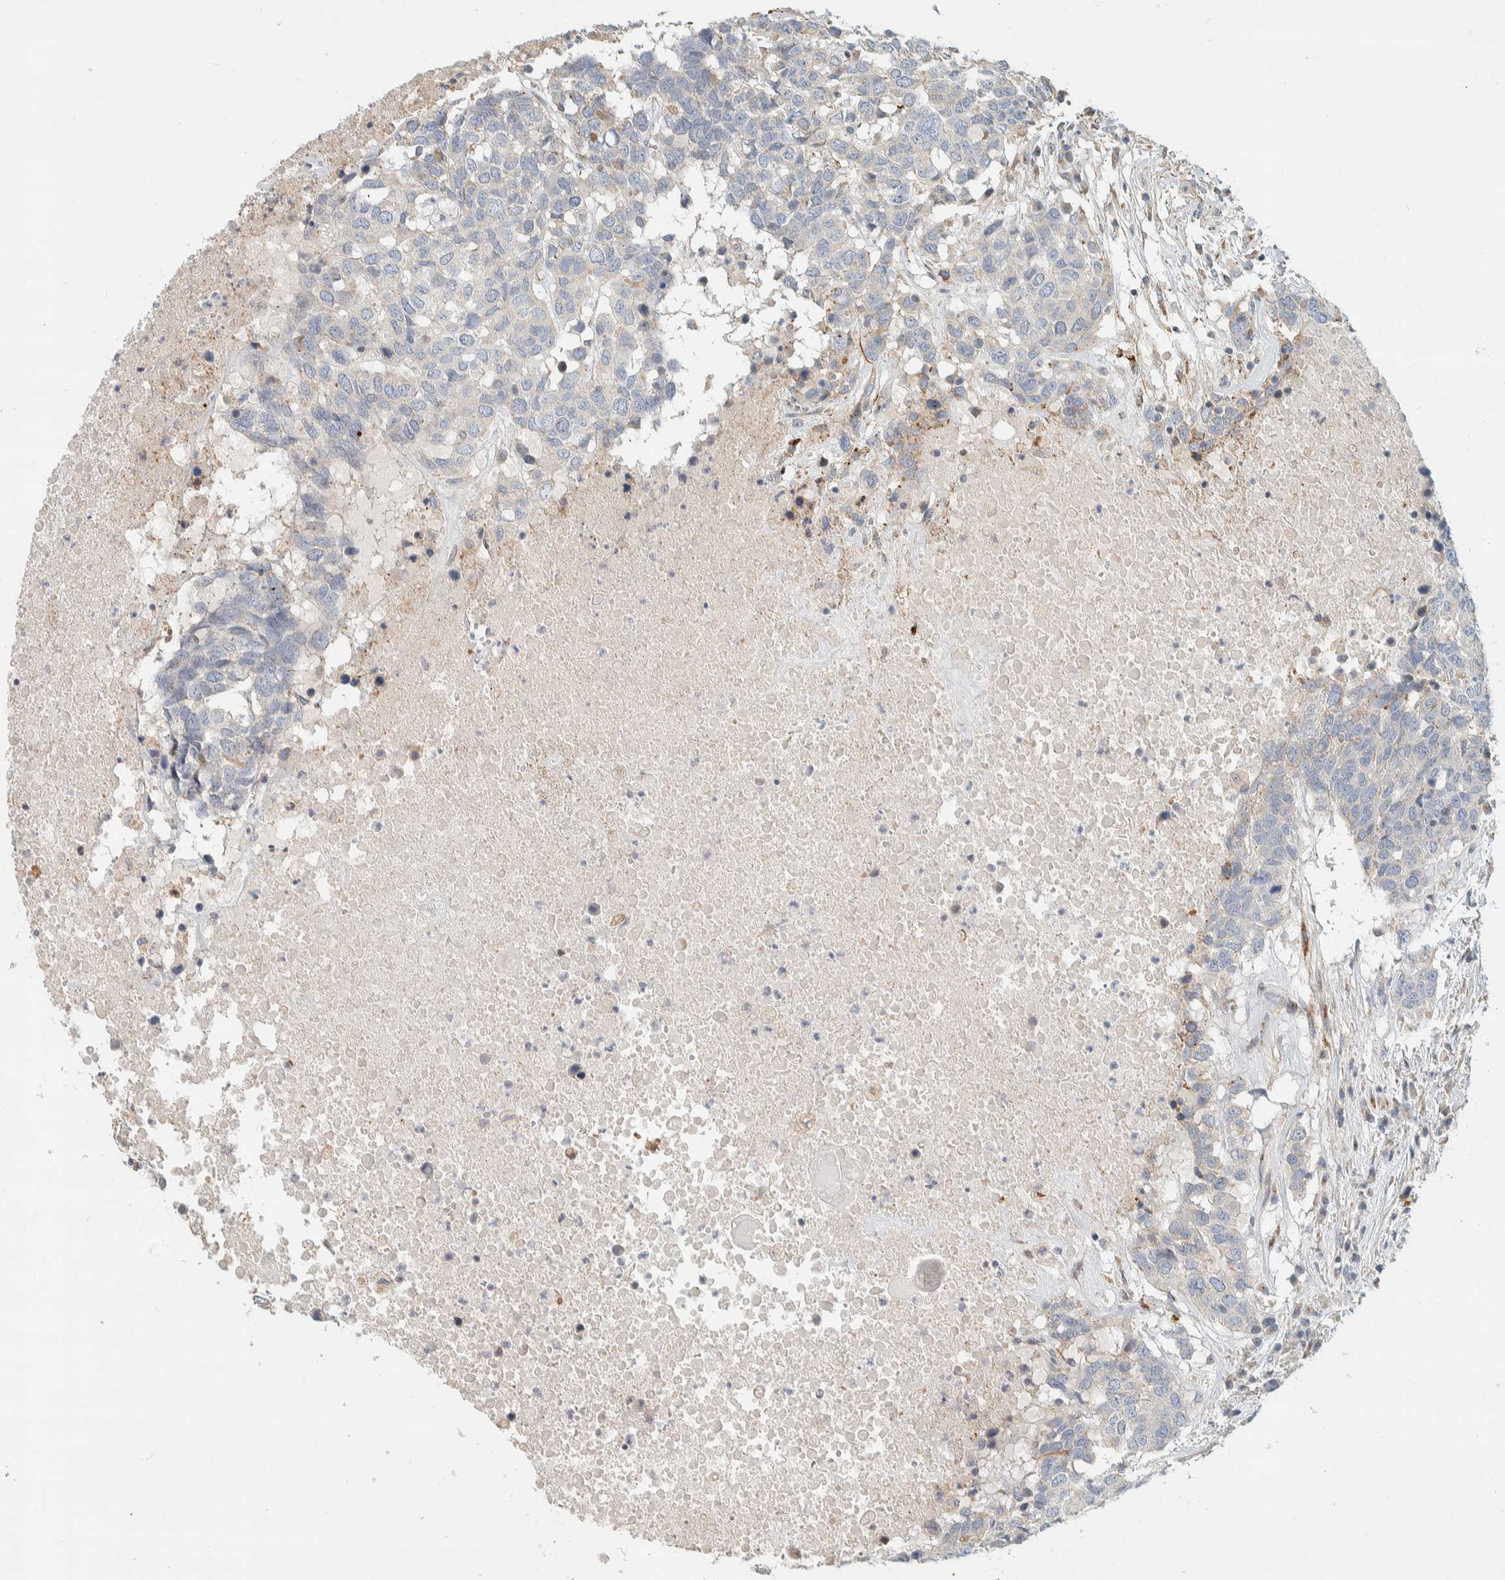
{"staining": {"intensity": "negative", "quantity": "none", "location": "none"}, "tissue": "head and neck cancer", "cell_type": "Tumor cells", "image_type": "cancer", "snomed": [{"axis": "morphology", "description": "Squamous cell carcinoma, NOS"}, {"axis": "topography", "description": "Head-Neck"}], "caption": "IHC of human squamous cell carcinoma (head and neck) exhibits no positivity in tumor cells. The staining was performed using DAB (3,3'-diaminobenzidine) to visualize the protein expression in brown, while the nuclei were stained in blue with hematoxylin (Magnification: 20x).", "gene": "CDR2", "patient": {"sex": "male", "age": 66}}